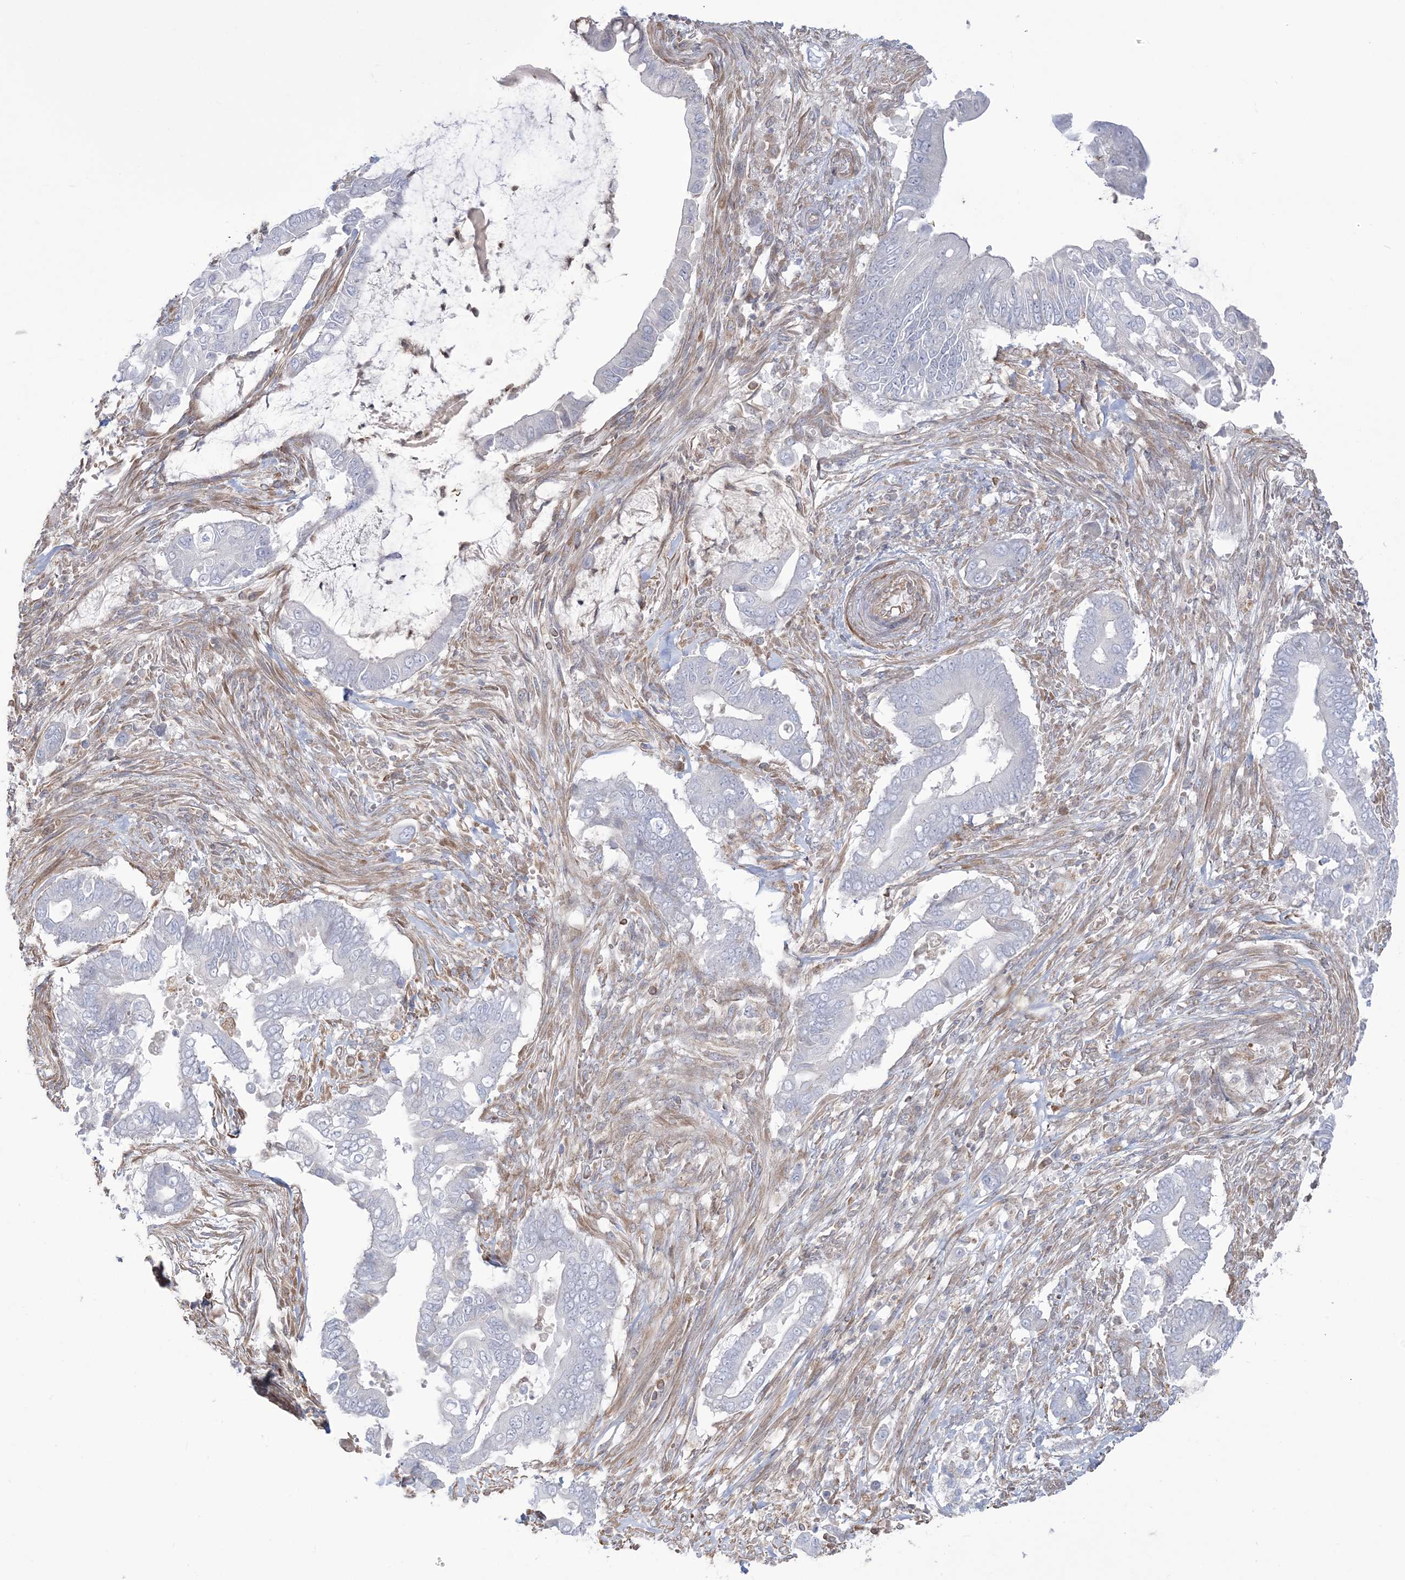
{"staining": {"intensity": "negative", "quantity": "none", "location": "none"}, "tissue": "pancreatic cancer", "cell_type": "Tumor cells", "image_type": "cancer", "snomed": [{"axis": "morphology", "description": "Adenocarcinoma, NOS"}, {"axis": "topography", "description": "Pancreas"}], "caption": "Tumor cells show no significant staining in adenocarcinoma (pancreatic). (DAB immunohistochemistry, high magnification).", "gene": "ZNF821", "patient": {"sex": "male", "age": 68}}